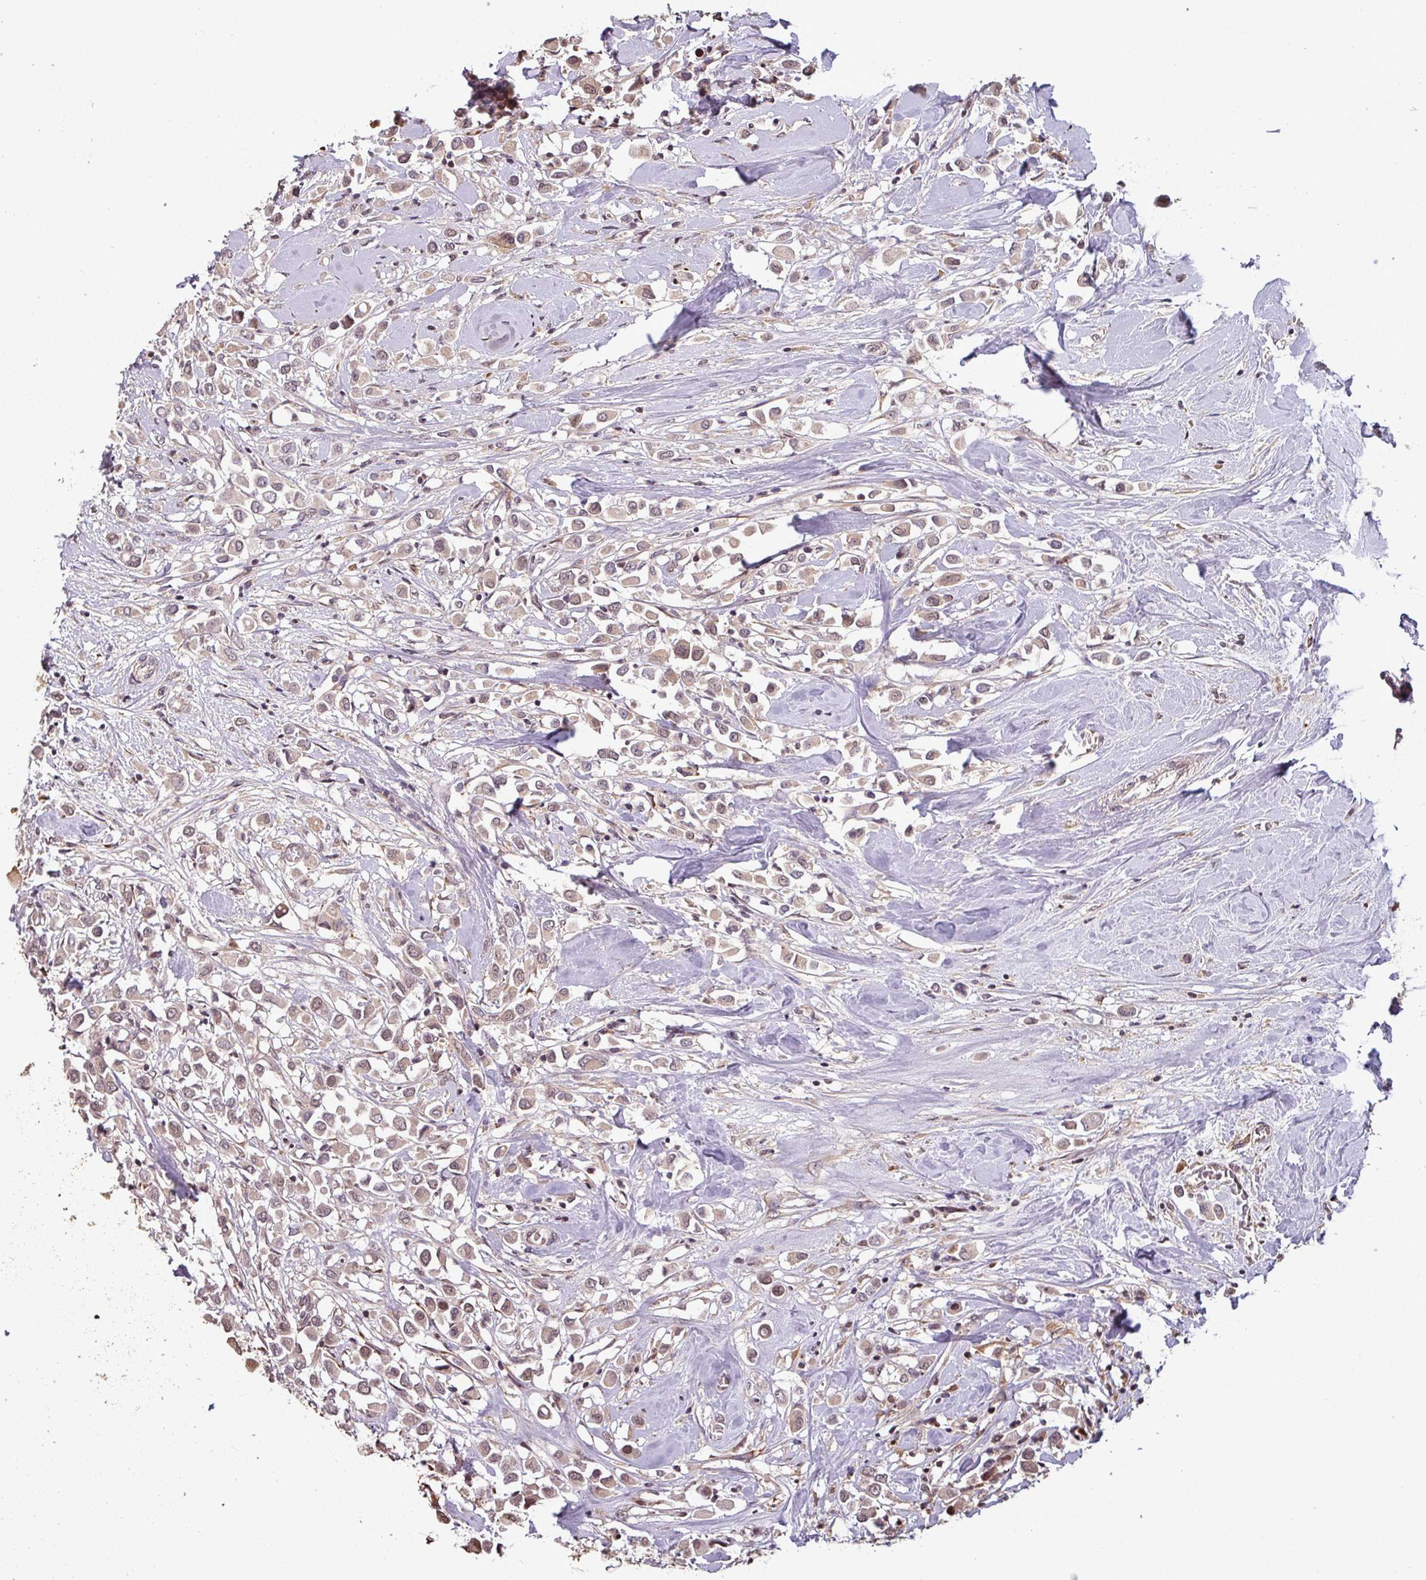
{"staining": {"intensity": "weak", "quantity": ">75%", "location": "cytoplasmic/membranous,nuclear"}, "tissue": "breast cancer", "cell_type": "Tumor cells", "image_type": "cancer", "snomed": [{"axis": "morphology", "description": "Duct carcinoma"}, {"axis": "topography", "description": "Breast"}], "caption": "A low amount of weak cytoplasmic/membranous and nuclear positivity is seen in about >75% of tumor cells in infiltrating ductal carcinoma (breast) tissue.", "gene": "NOB1", "patient": {"sex": "female", "age": 61}}